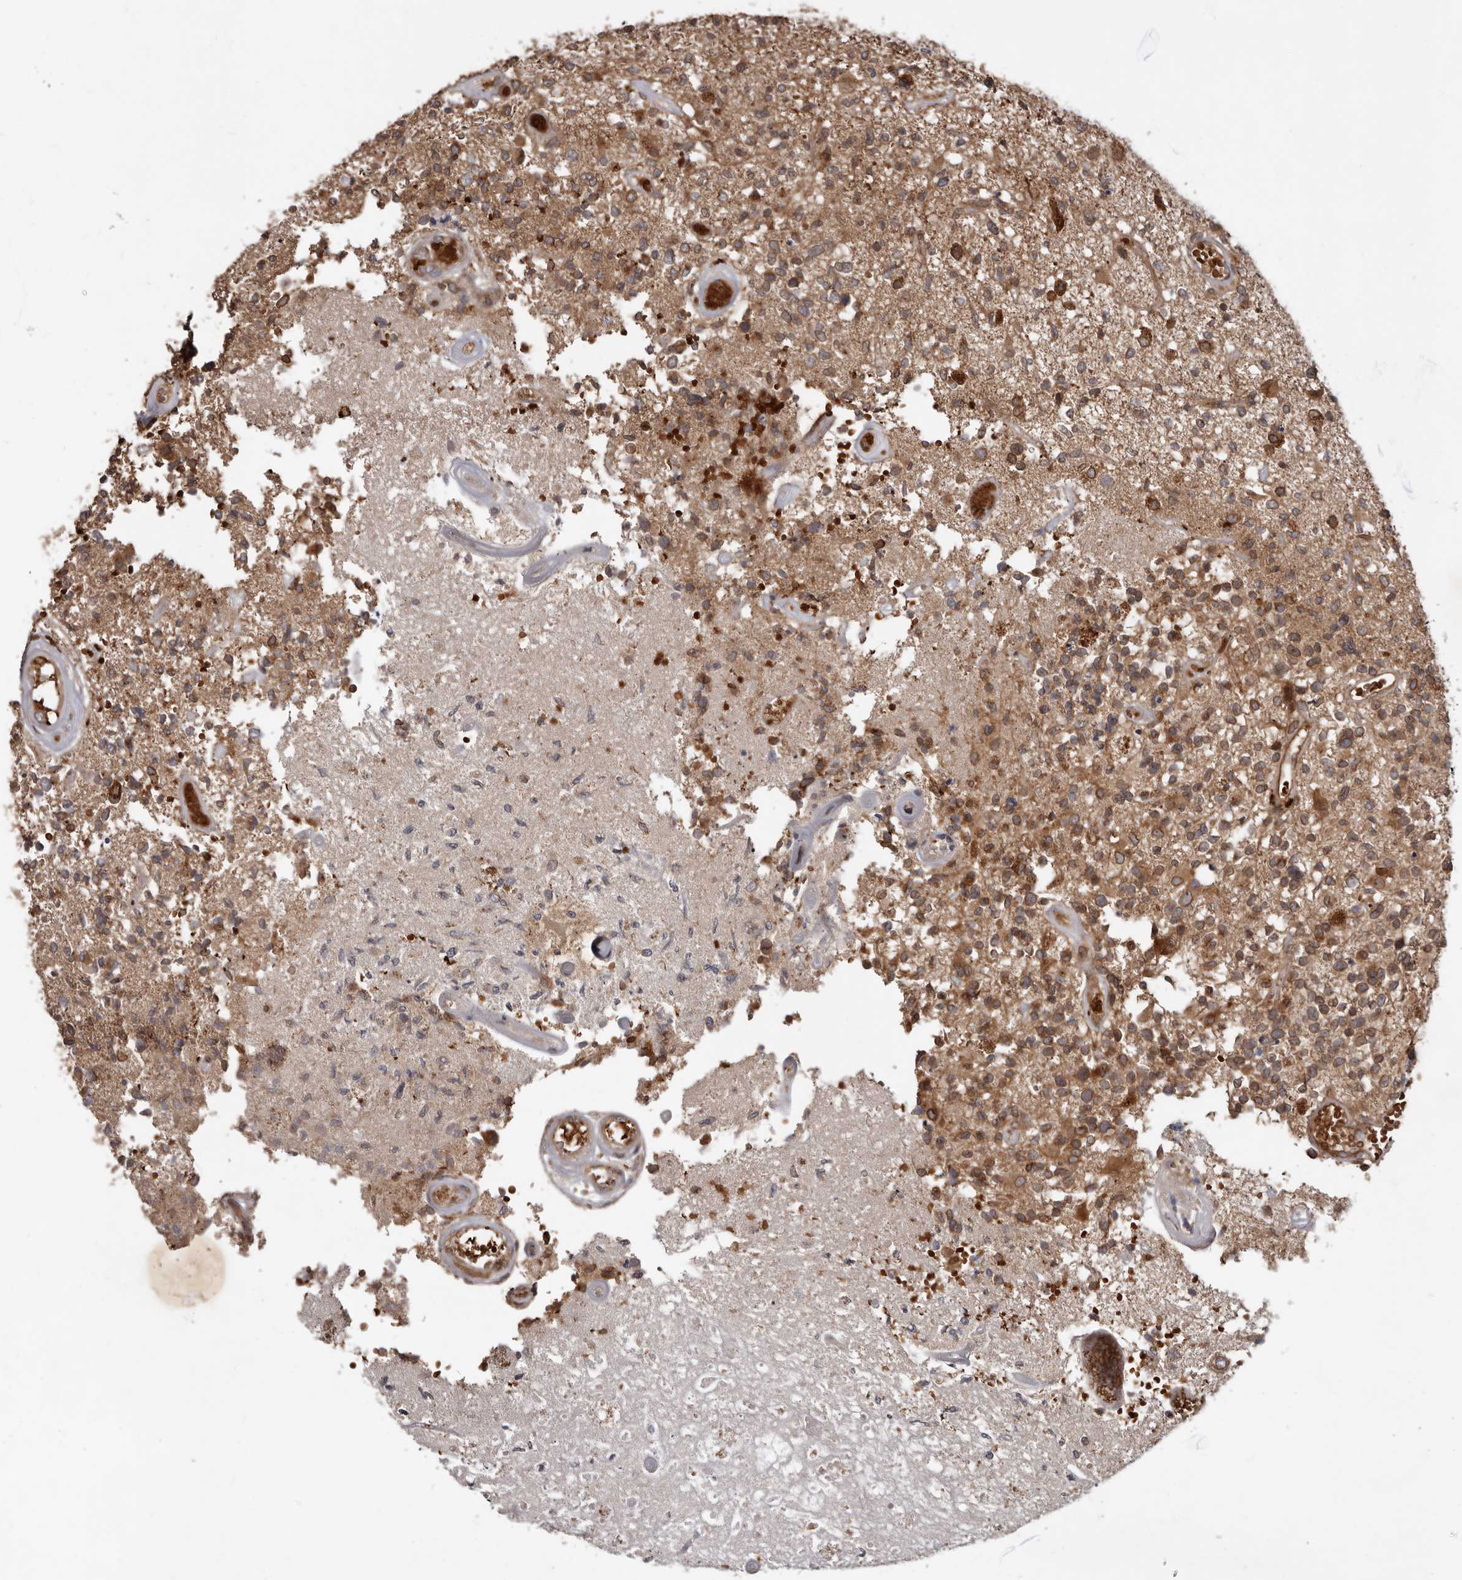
{"staining": {"intensity": "moderate", "quantity": ">75%", "location": "cytoplasmic/membranous,nuclear"}, "tissue": "glioma", "cell_type": "Tumor cells", "image_type": "cancer", "snomed": [{"axis": "morphology", "description": "Glioma, malignant, High grade"}, {"axis": "morphology", "description": "Glioblastoma, NOS"}, {"axis": "topography", "description": "Brain"}], "caption": "Immunohistochemical staining of glioblastoma demonstrates medium levels of moderate cytoplasmic/membranous and nuclear protein positivity in approximately >75% of tumor cells. The staining is performed using DAB brown chromogen to label protein expression. The nuclei are counter-stained blue using hematoxylin.", "gene": "STK36", "patient": {"sex": "male", "age": 60}}